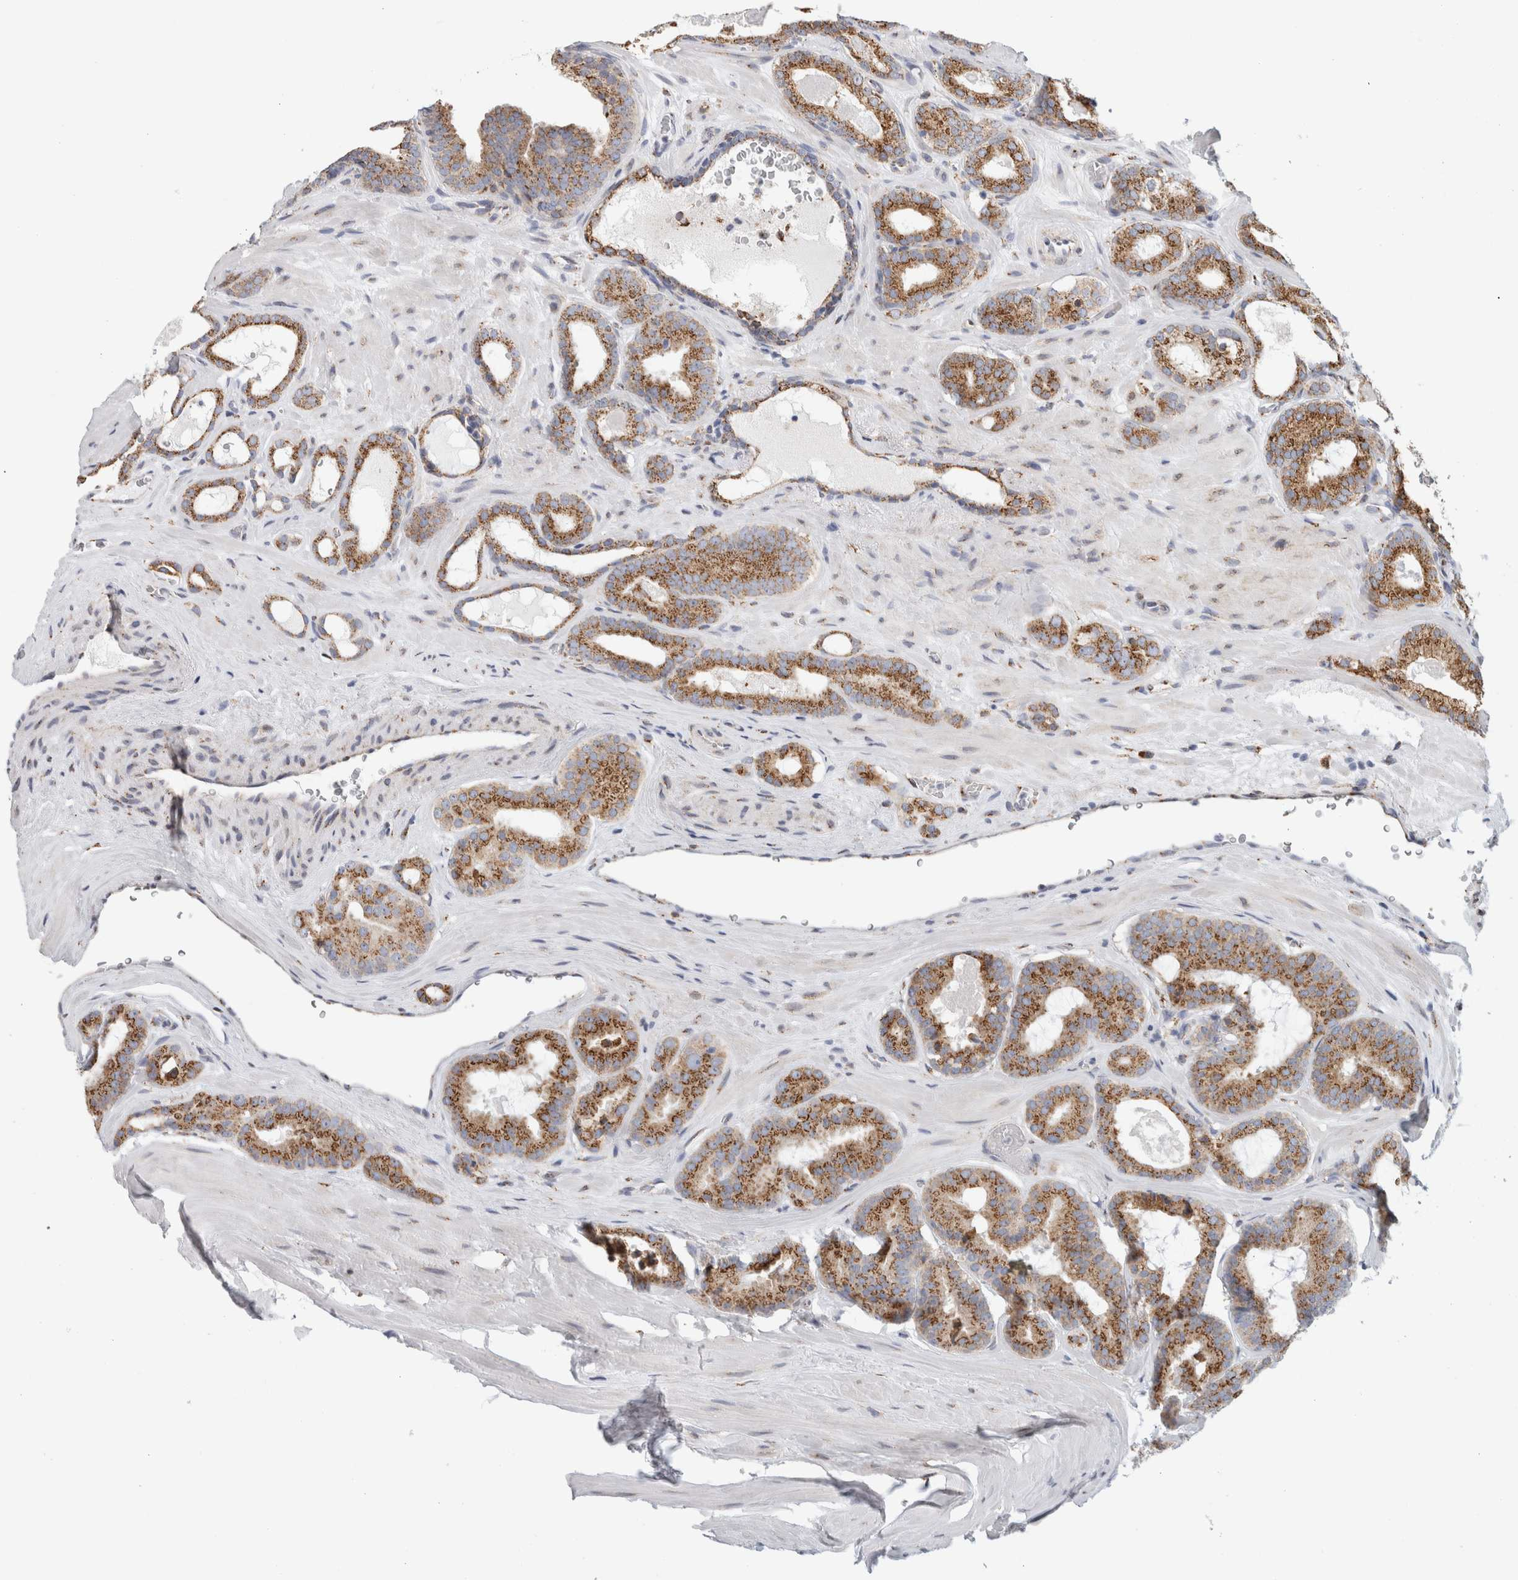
{"staining": {"intensity": "moderate", "quantity": ">75%", "location": "cytoplasmic/membranous"}, "tissue": "prostate cancer", "cell_type": "Tumor cells", "image_type": "cancer", "snomed": [{"axis": "morphology", "description": "Adenocarcinoma, High grade"}, {"axis": "topography", "description": "Prostate"}], "caption": "Protein expression by immunohistochemistry shows moderate cytoplasmic/membranous staining in approximately >75% of tumor cells in prostate cancer (high-grade adenocarcinoma).", "gene": "MCFD2", "patient": {"sex": "male", "age": 60}}